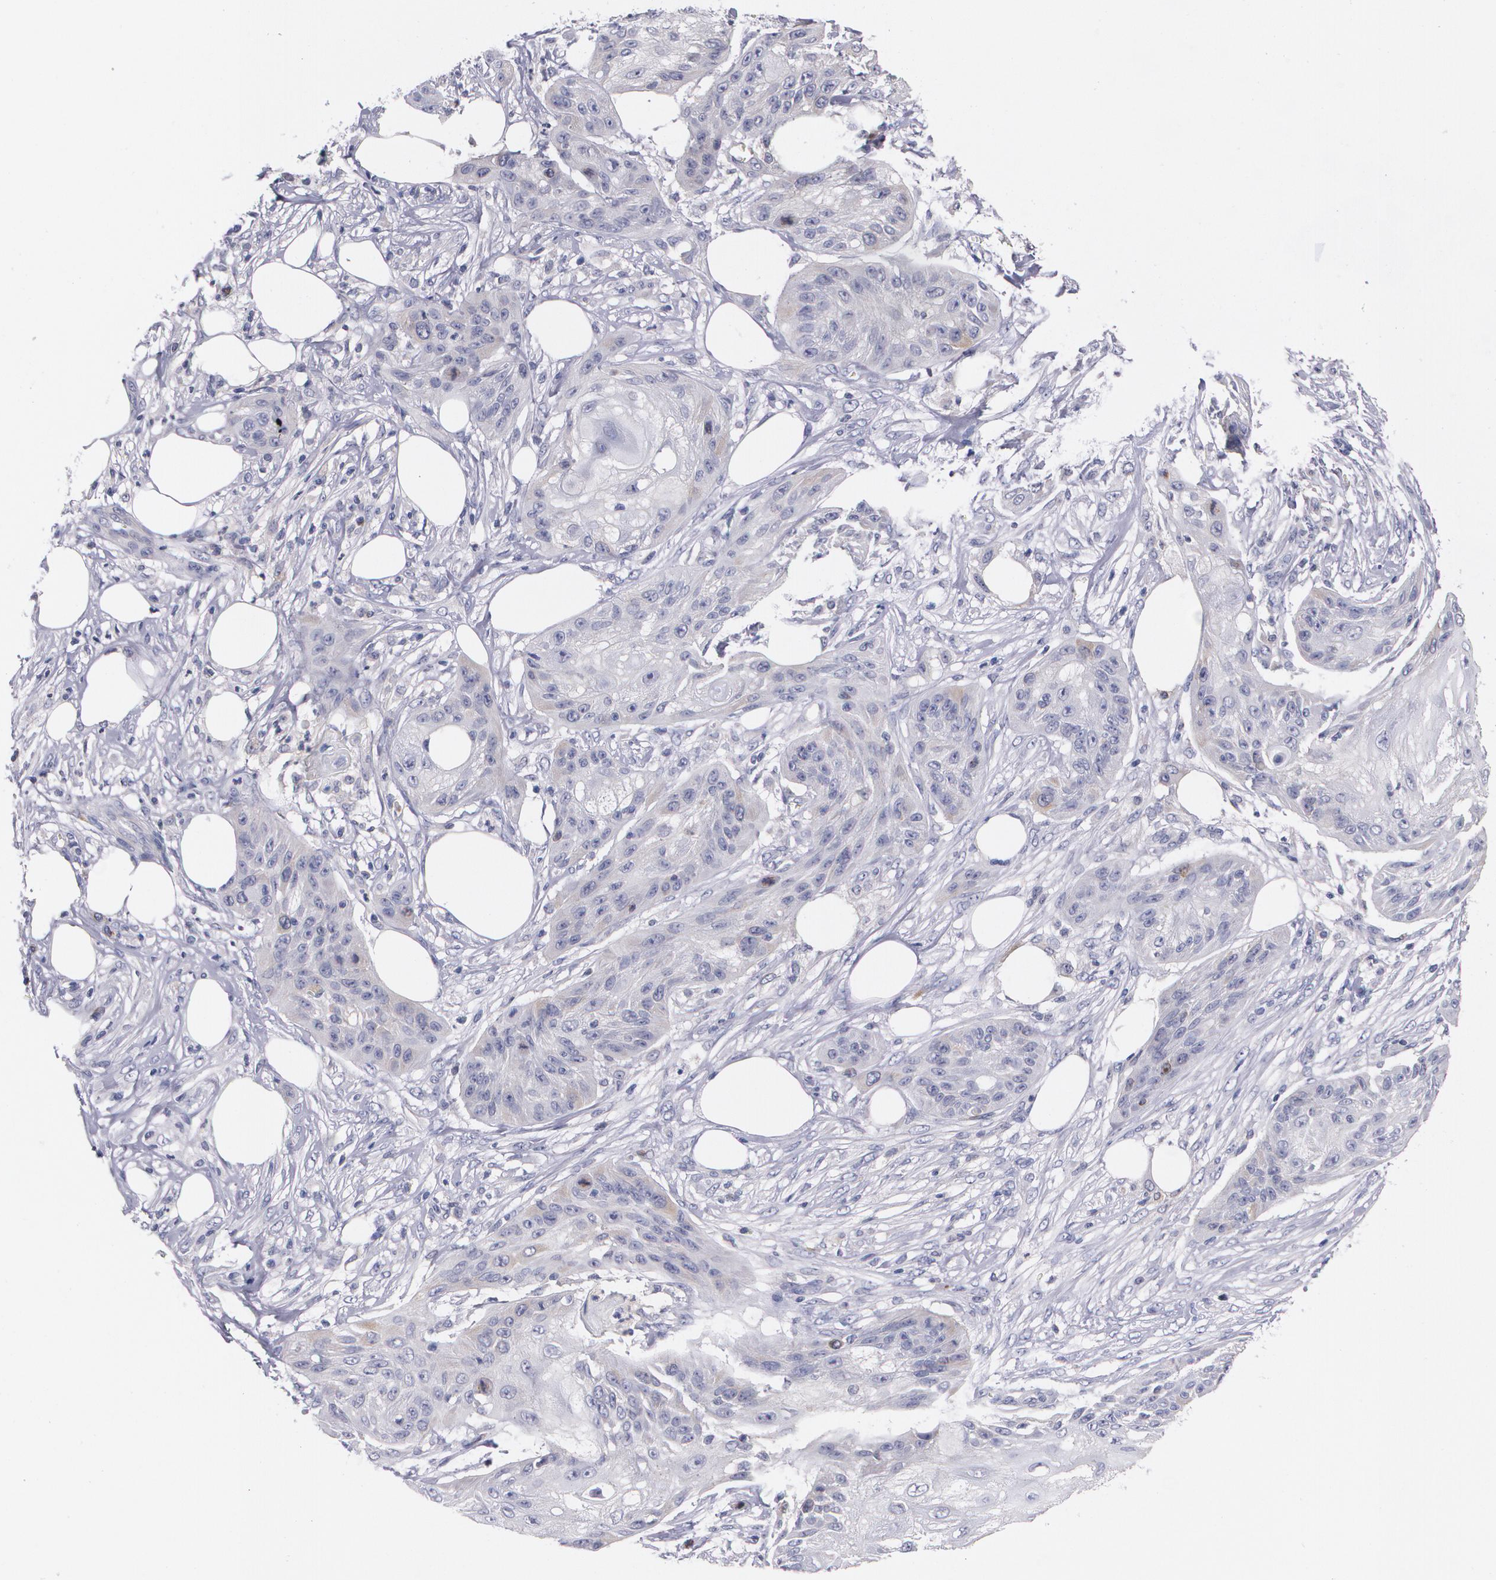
{"staining": {"intensity": "weak", "quantity": "<25%", "location": "cytoplasmic/membranous"}, "tissue": "skin cancer", "cell_type": "Tumor cells", "image_type": "cancer", "snomed": [{"axis": "morphology", "description": "Squamous cell carcinoma, NOS"}, {"axis": "topography", "description": "Skin"}], "caption": "This is a micrograph of immunohistochemistry staining of skin squamous cell carcinoma, which shows no staining in tumor cells.", "gene": "HMMR", "patient": {"sex": "female", "age": 88}}